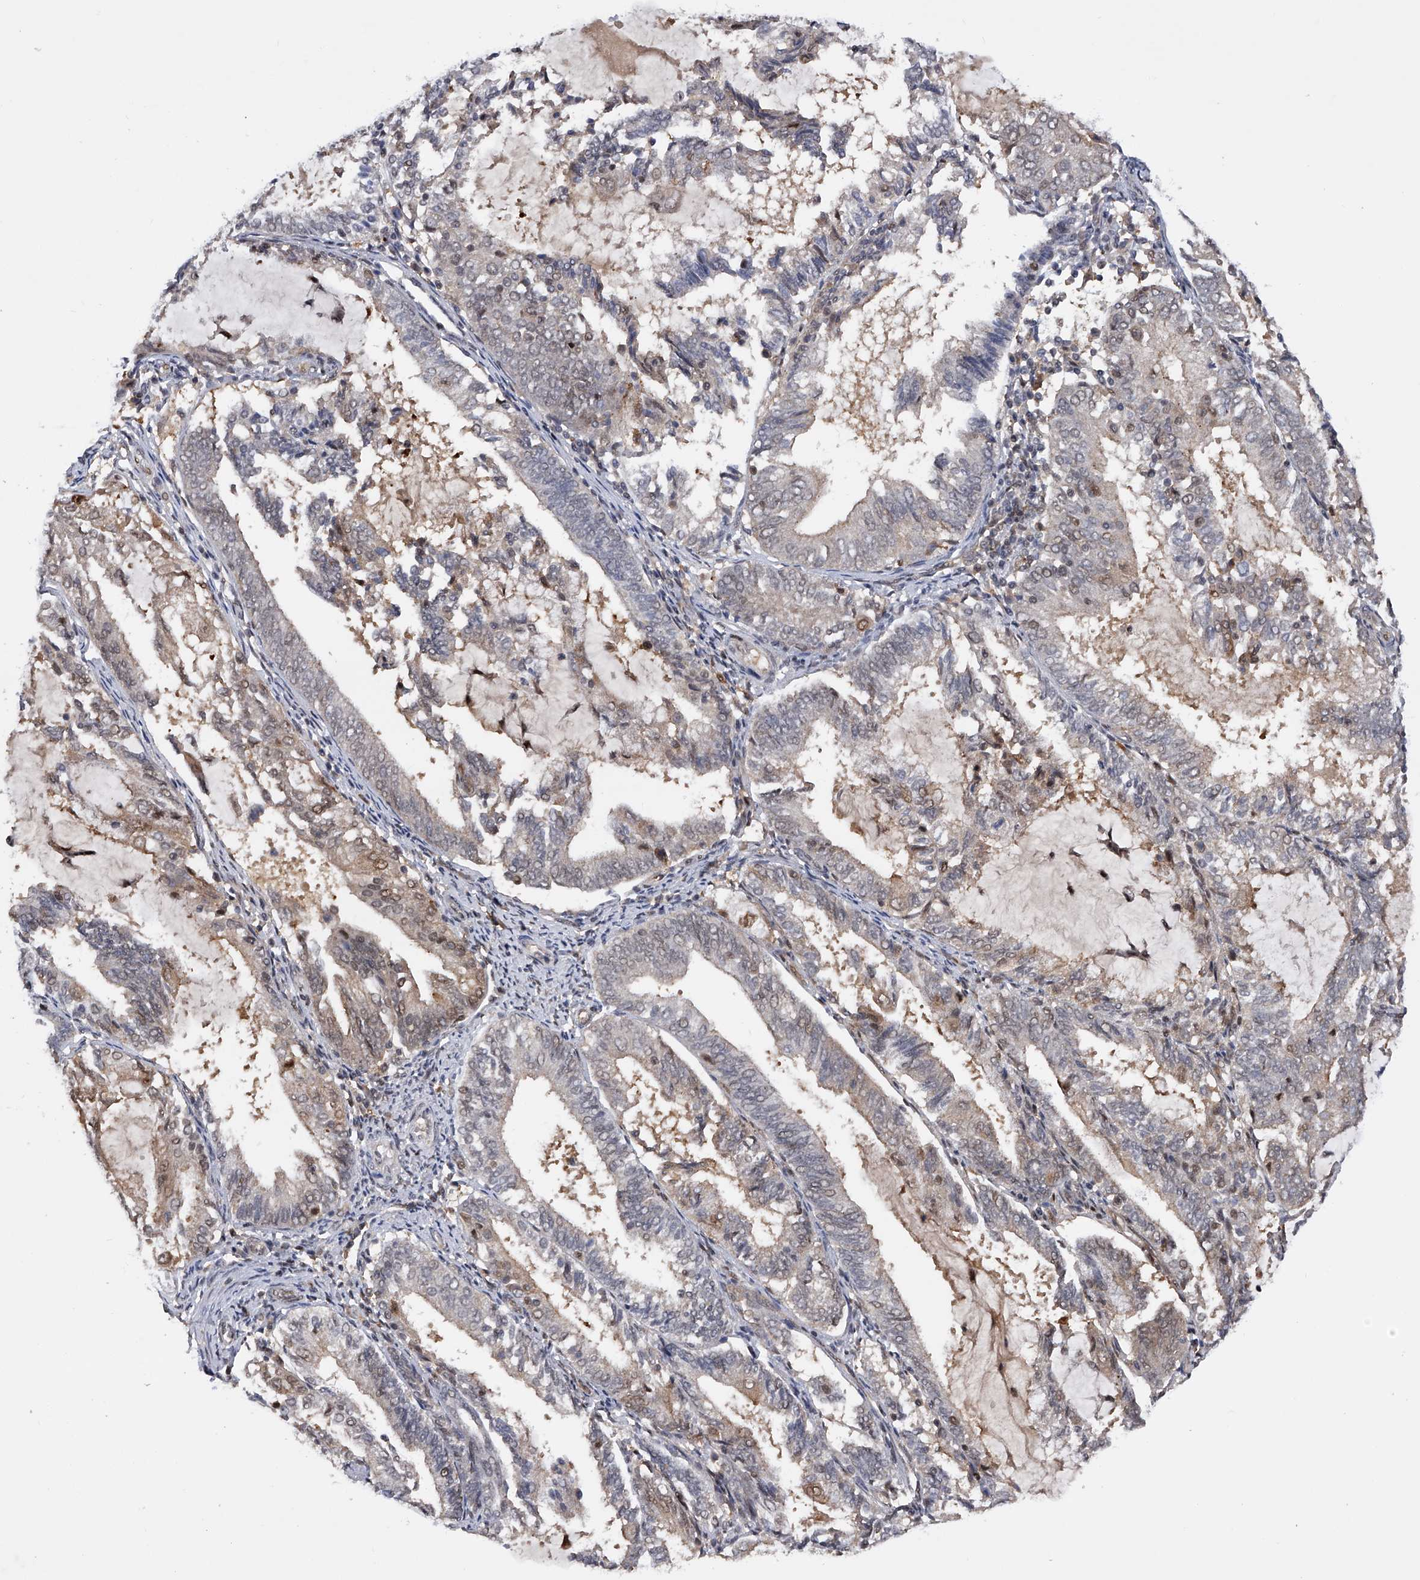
{"staining": {"intensity": "weak", "quantity": "<25%", "location": "nuclear"}, "tissue": "endometrial cancer", "cell_type": "Tumor cells", "image_type": "cancer", "snomed": [{"axis": "morphology", "description": "Adenocarcinoma, NOS"}, {"axis": "topography", "description": "Endometrium"}], "caption": "This is an immunohistochemistry (IHC) image of human endometrial cancer (adenocarcinoma). There is no positivity in tumor cells.", "gene": "RWDD2A", "patient": {"sex": "female", "age": 81}}